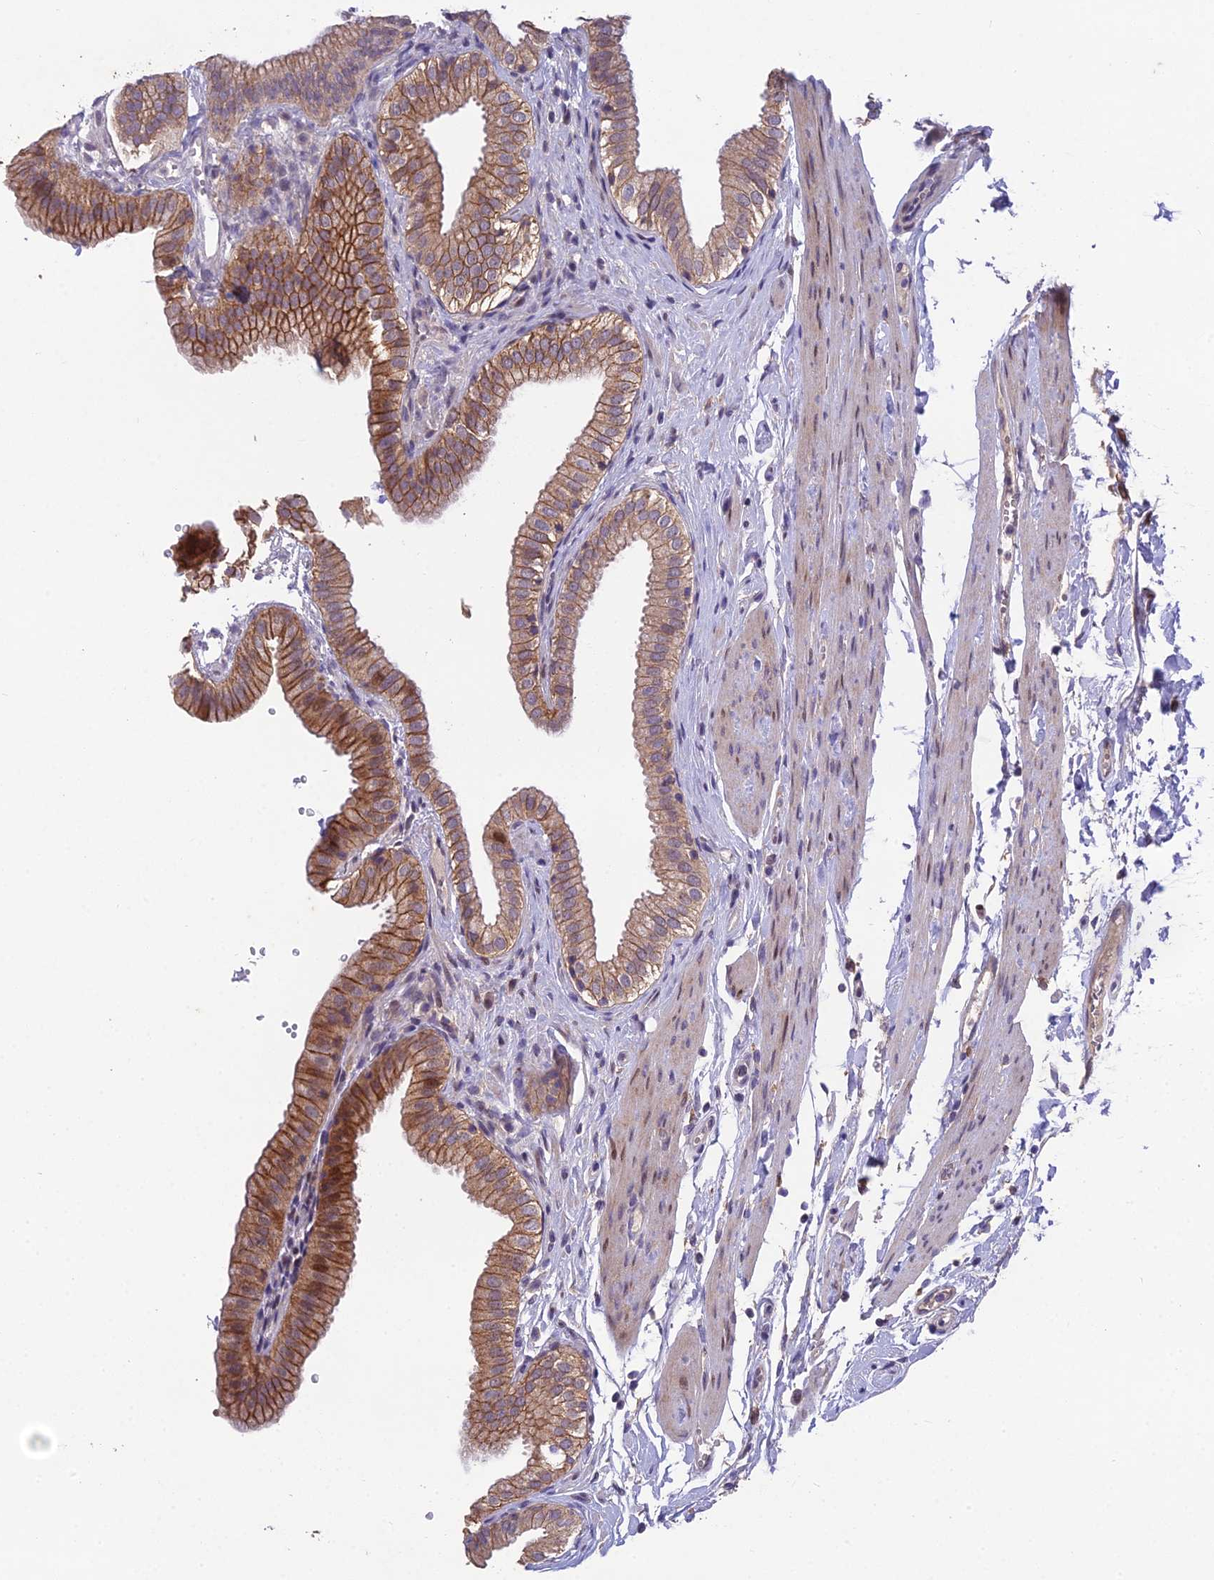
{"staining": {"intensity": "moderate", "quantity": ">75%", "location": "cytoplasmic/membranous,nuclear"}, "tissue": "gallbladder", "cell_type": "Glandular cells", "image_type": "normal", "snomed": [{"axis": "morphology", "description": "Normal tissue, NOS"}, {"axis": "topography", "description": "Gallbladder"}], "caption": "High-magnification brightfield microscopy of normal gallbladder stained with DAB (brown) and counterstained with hematoxylin (blue). glandular cells exhibit moderate cytoplasmic/membranous,nuclear positivity is appreciated in about>75% of cells. (Brightfield microscopy of DAB IHC at high magnification).", "gene": "PUS10", "patient": {"sex": "female", "age": 61}}